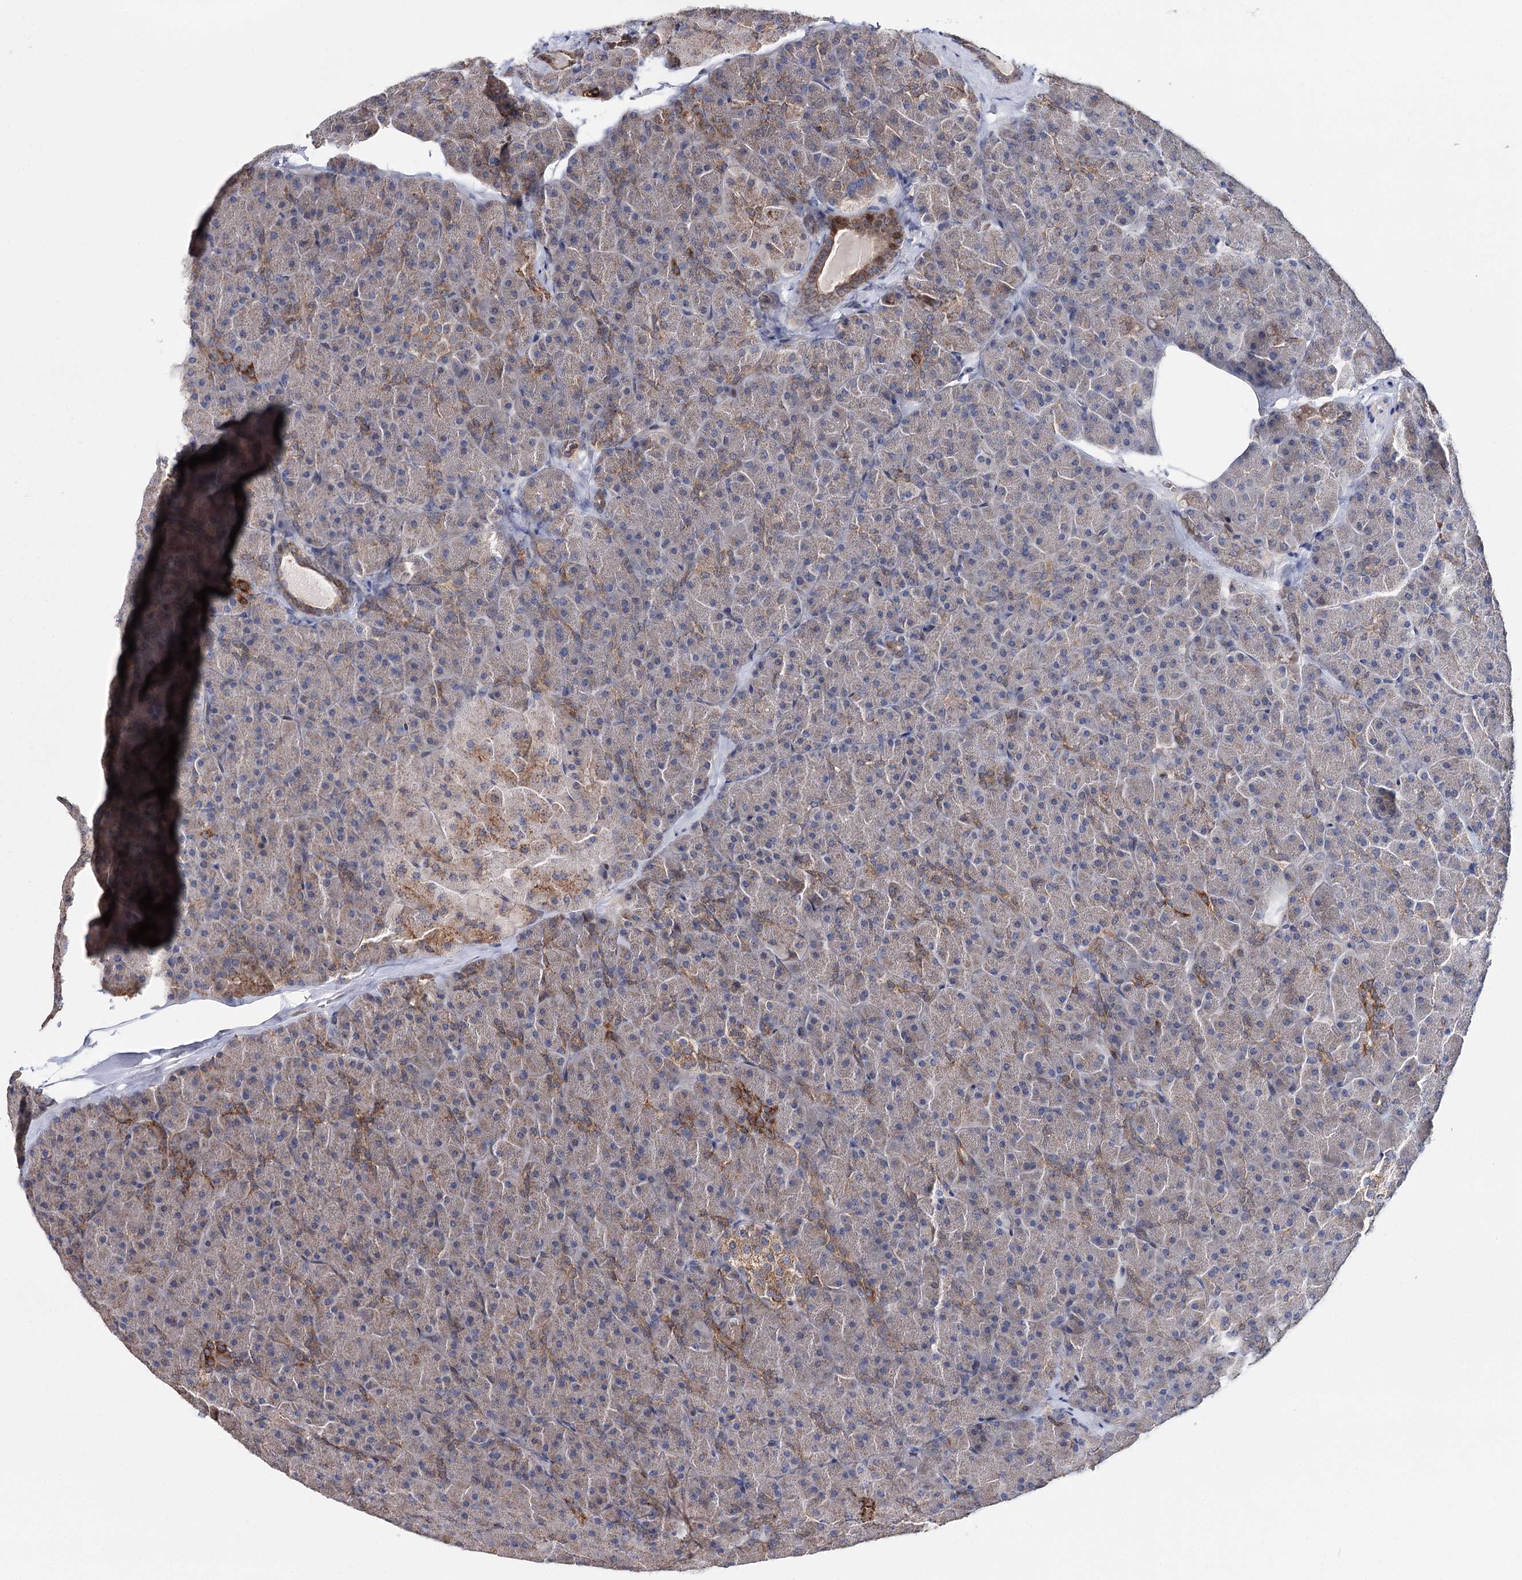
{"staining": {"intensity": "moderate", "quantity": "<25%", "location": "cytoplasmic/membranous"}, "tissue": "pancreas", "cell_type": "Exocrine glandular cells", "image_type": "normal", "snomed": [{"axis": "morphology", "description": "Normal tissue, NOS"}, {"axis": "topography", "description": "Pancreas"}], "caption": "Moderate cytoplasmic/membranous staining is seen in approximately <25% of exocrine glandular cells in benign pancreas. (Brightfield microscopy of DAB IHC at high magnification).", "gene": "CFAP46", "patient": {"sex": "male", "age": 36}}